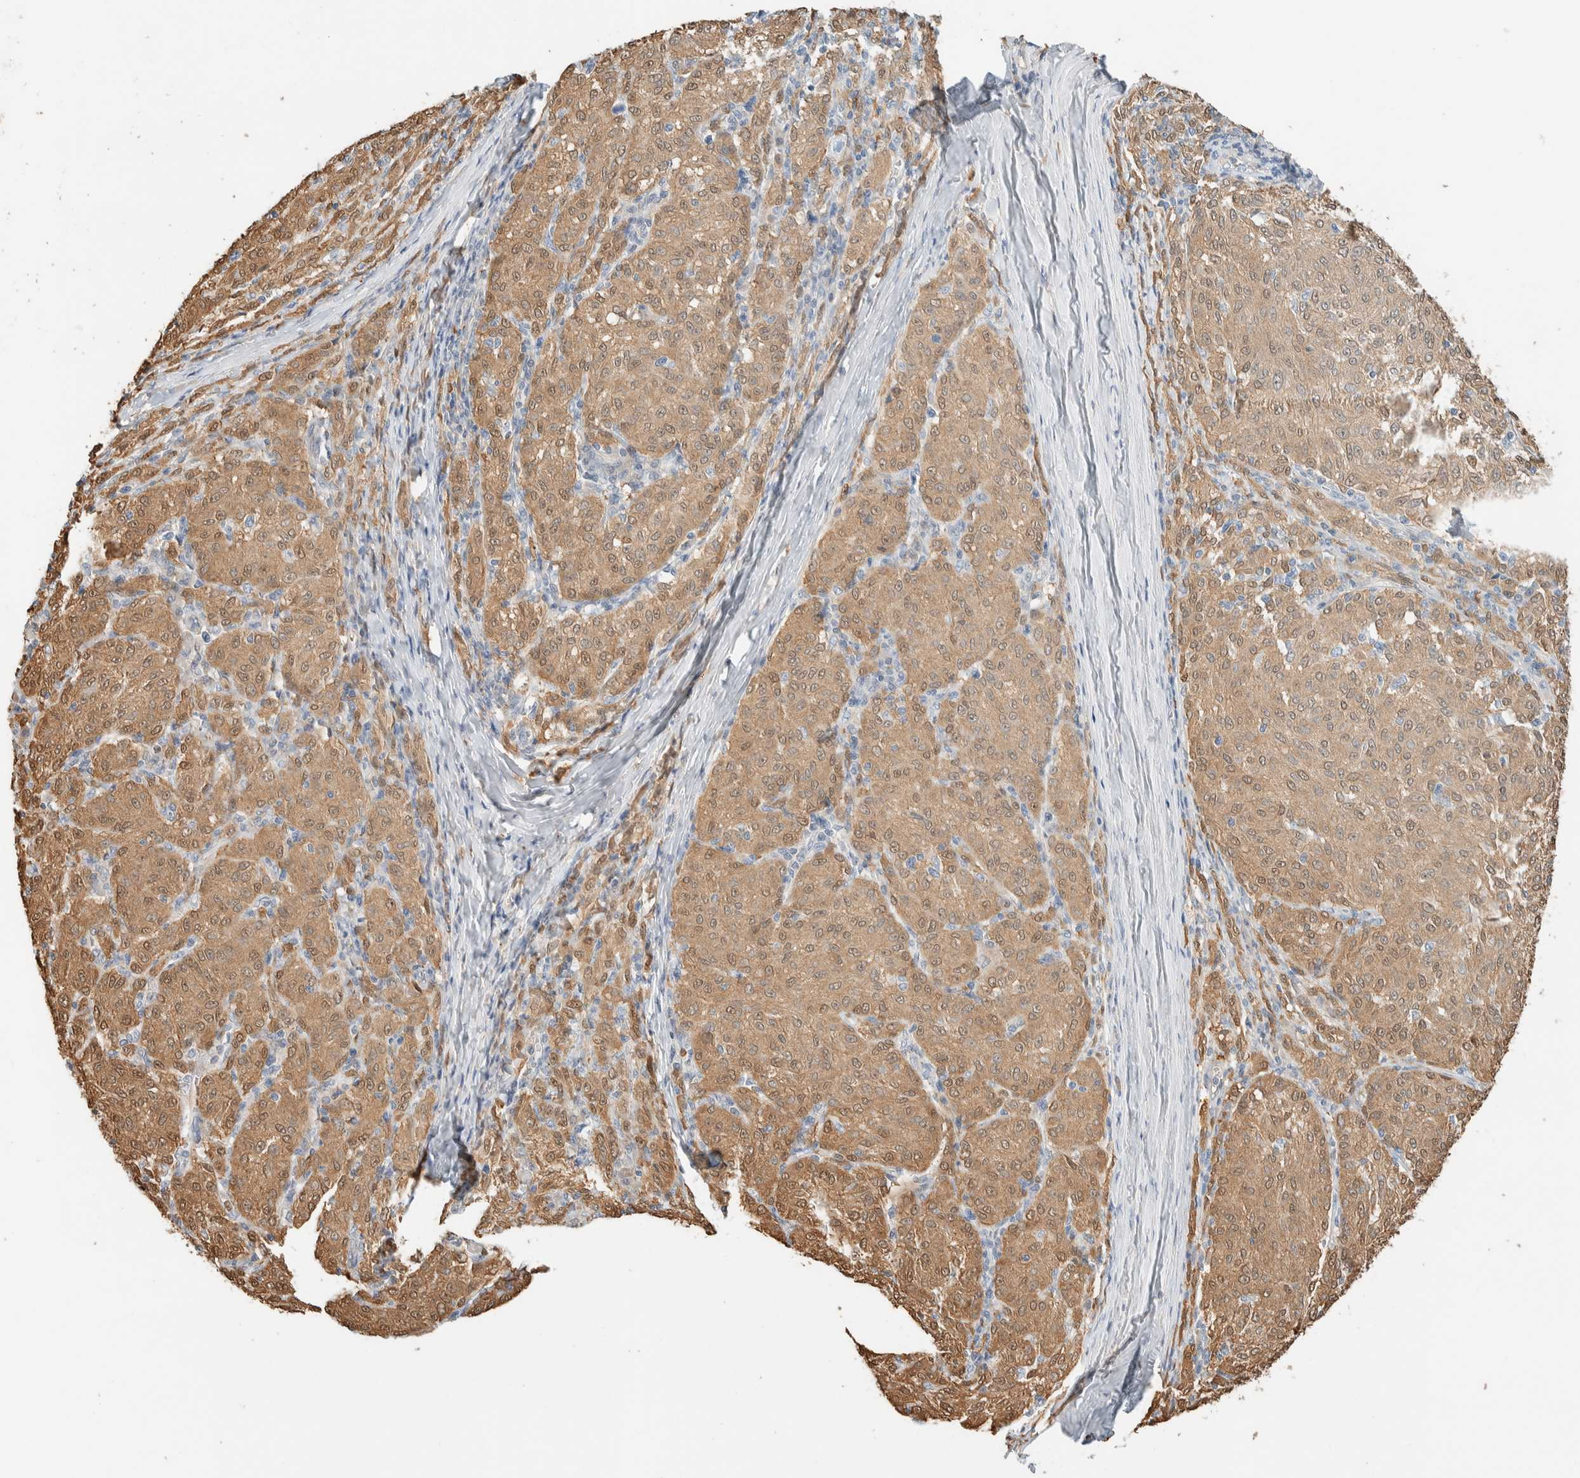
{"staining": {"intensity": "weak", "quantity": ">75%", "location": "cytoplasmic/membranous,nuclear"}, "tissue": "melanoma", "cell_type": "Tumor cells", "image_type": "cancer", "snomed": [{"axis": "morphology", "description": "Malignant melanoma, NOS"}, {"axis": "topography", "description": "Skin"}], "caption": "Immunohistochemistry (DAB) staining of human malignant melanoma displays weak cytoplasmic/membranous and nuclear protein positivity in about >75% of tumor cells.", "gene": "SETD4", "patient": {"sex": "female", "age": 72}}